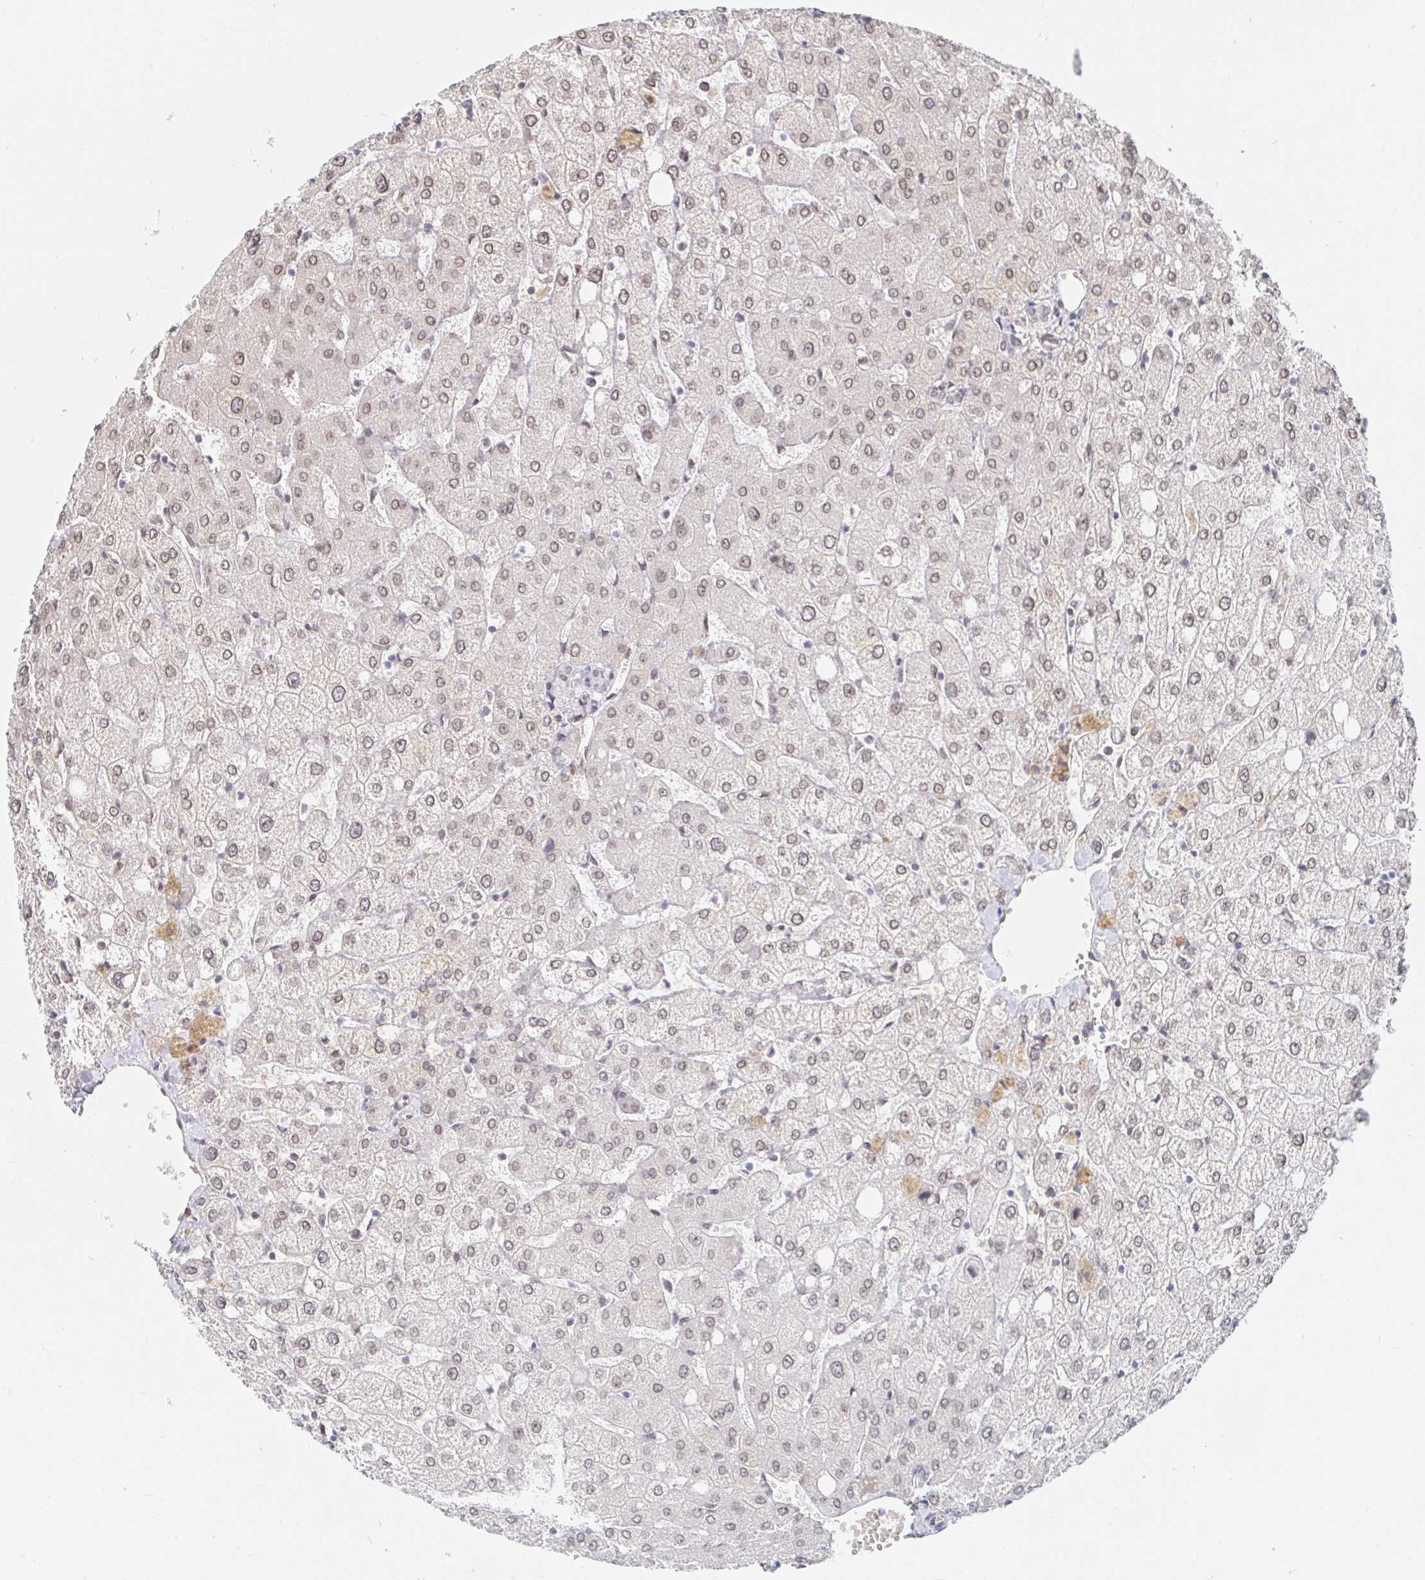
{"staining": {"intensity": "negative", "quantity": "none", "location": "none"}, "tissue": "liver", "cell_type": "Cholangiocytes", "image_type": "normal", "snomed": [{"axis": "morphology", "description": "Normal tissue, NOS"}, {"axis": "topography", "description": "Liver"}], "caption": "Immunohistochemistry photomicrograph of benign liver: liver stained with DAB (3,3'-diaminobenzidine) reveals no significant protein positivity in cholangiocytes.", "gene": "CHD2", "patient": {"sex": "female", "age": 54}}